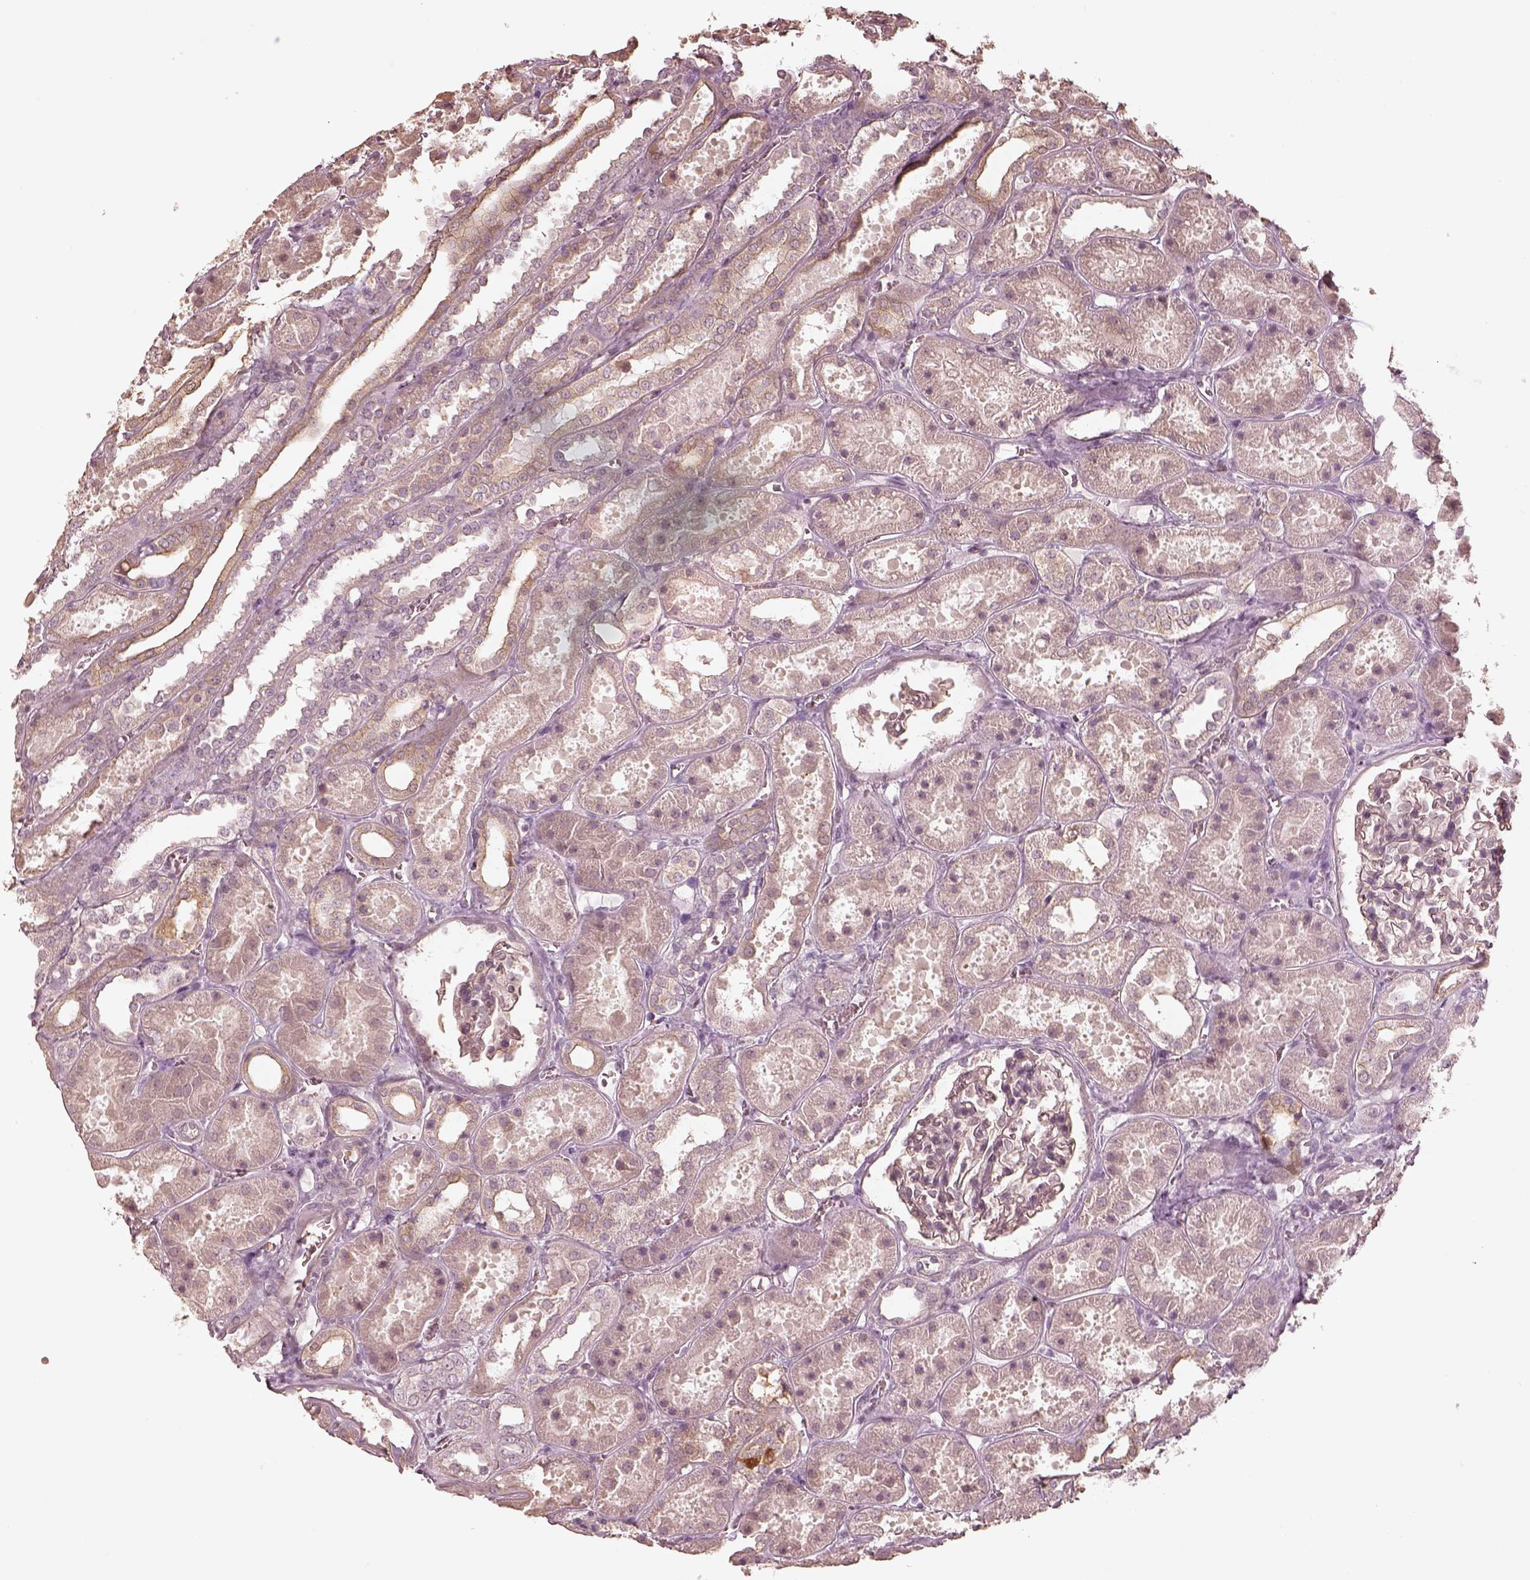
{"staining": {"intensity": "weak", "quantity": "25%-75%", "location": "cytoplasmic/membranous"}, "tissue": "kidney", "cell_type": "Cells in glomeruli", "image_type": "normal", "snomed": [{"axis": "morphology", "description": "Normal tissue, NOS"}, {"axis": "topography", "description": "Kidney"}], "caption": "IHC (DAB (3,3'-diaminobenzidine)) staining of unremarkable human kidney exhibits weak cytoplasmic/membranous protein positivity in approximately 25%-75% of cells in glomeruli.", "gene": "KIF5C", "patient": {"sex": "female", "age": 41}}